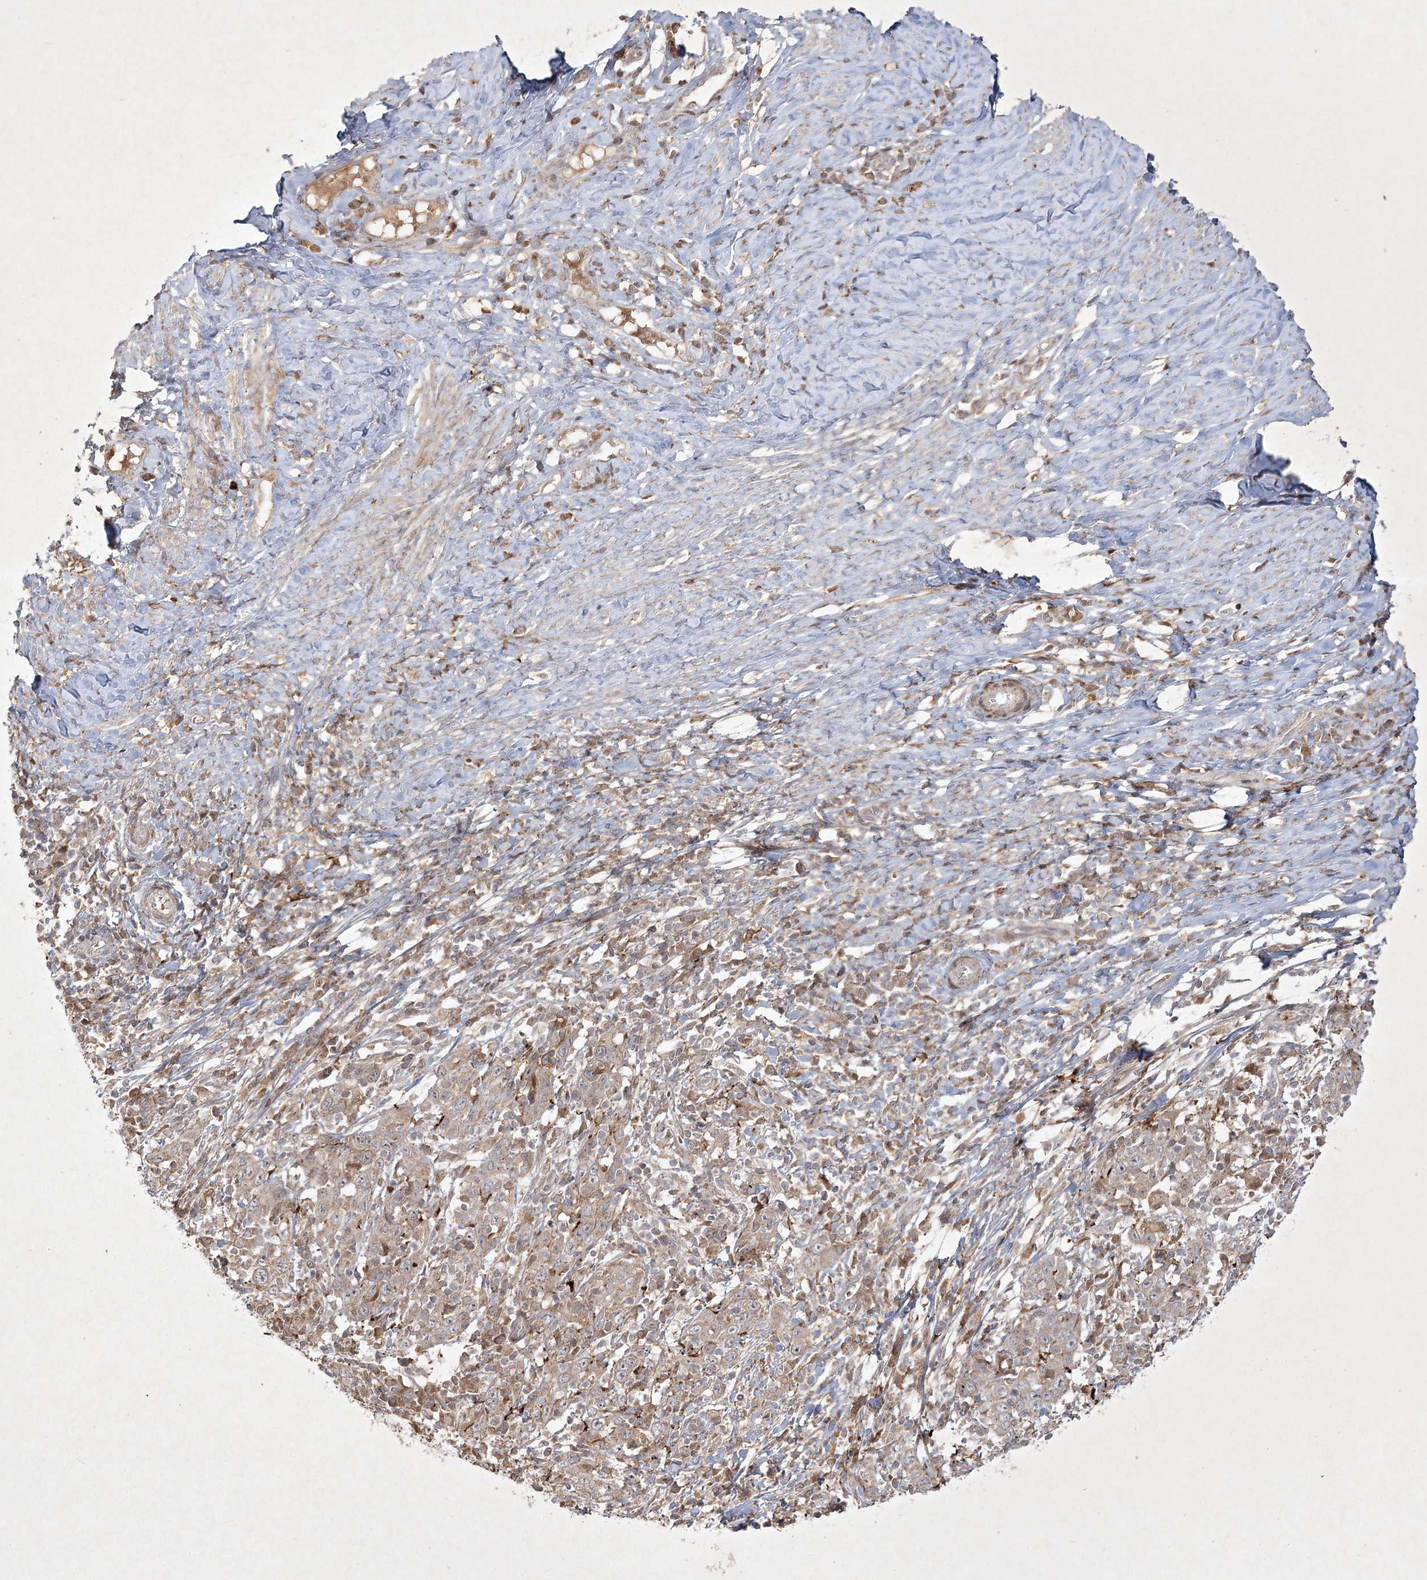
{"staining": {"intensity": "weak", "quantity": ">75%", "location": "cytoplasmic/membranous"}, "tissue": "cervical cancer", "cell_type": "Tumor cells", "image_type": "cancer", "snomed": [{"axis": "morphology", "description": "Squamous cell carcinoma, NOS"}, {"axis": "topography", "description": "Cervix"}], "caption": "Immunohistochemistry photomicrograph of cervical cancer stained for a protein (brown), which reveals low levels of weak cytoplasmic/membranous positivity in approximately >75% of tumor cells.", "gene": "KBTBD4", "patient": {"sex": "female", "age": 46}}